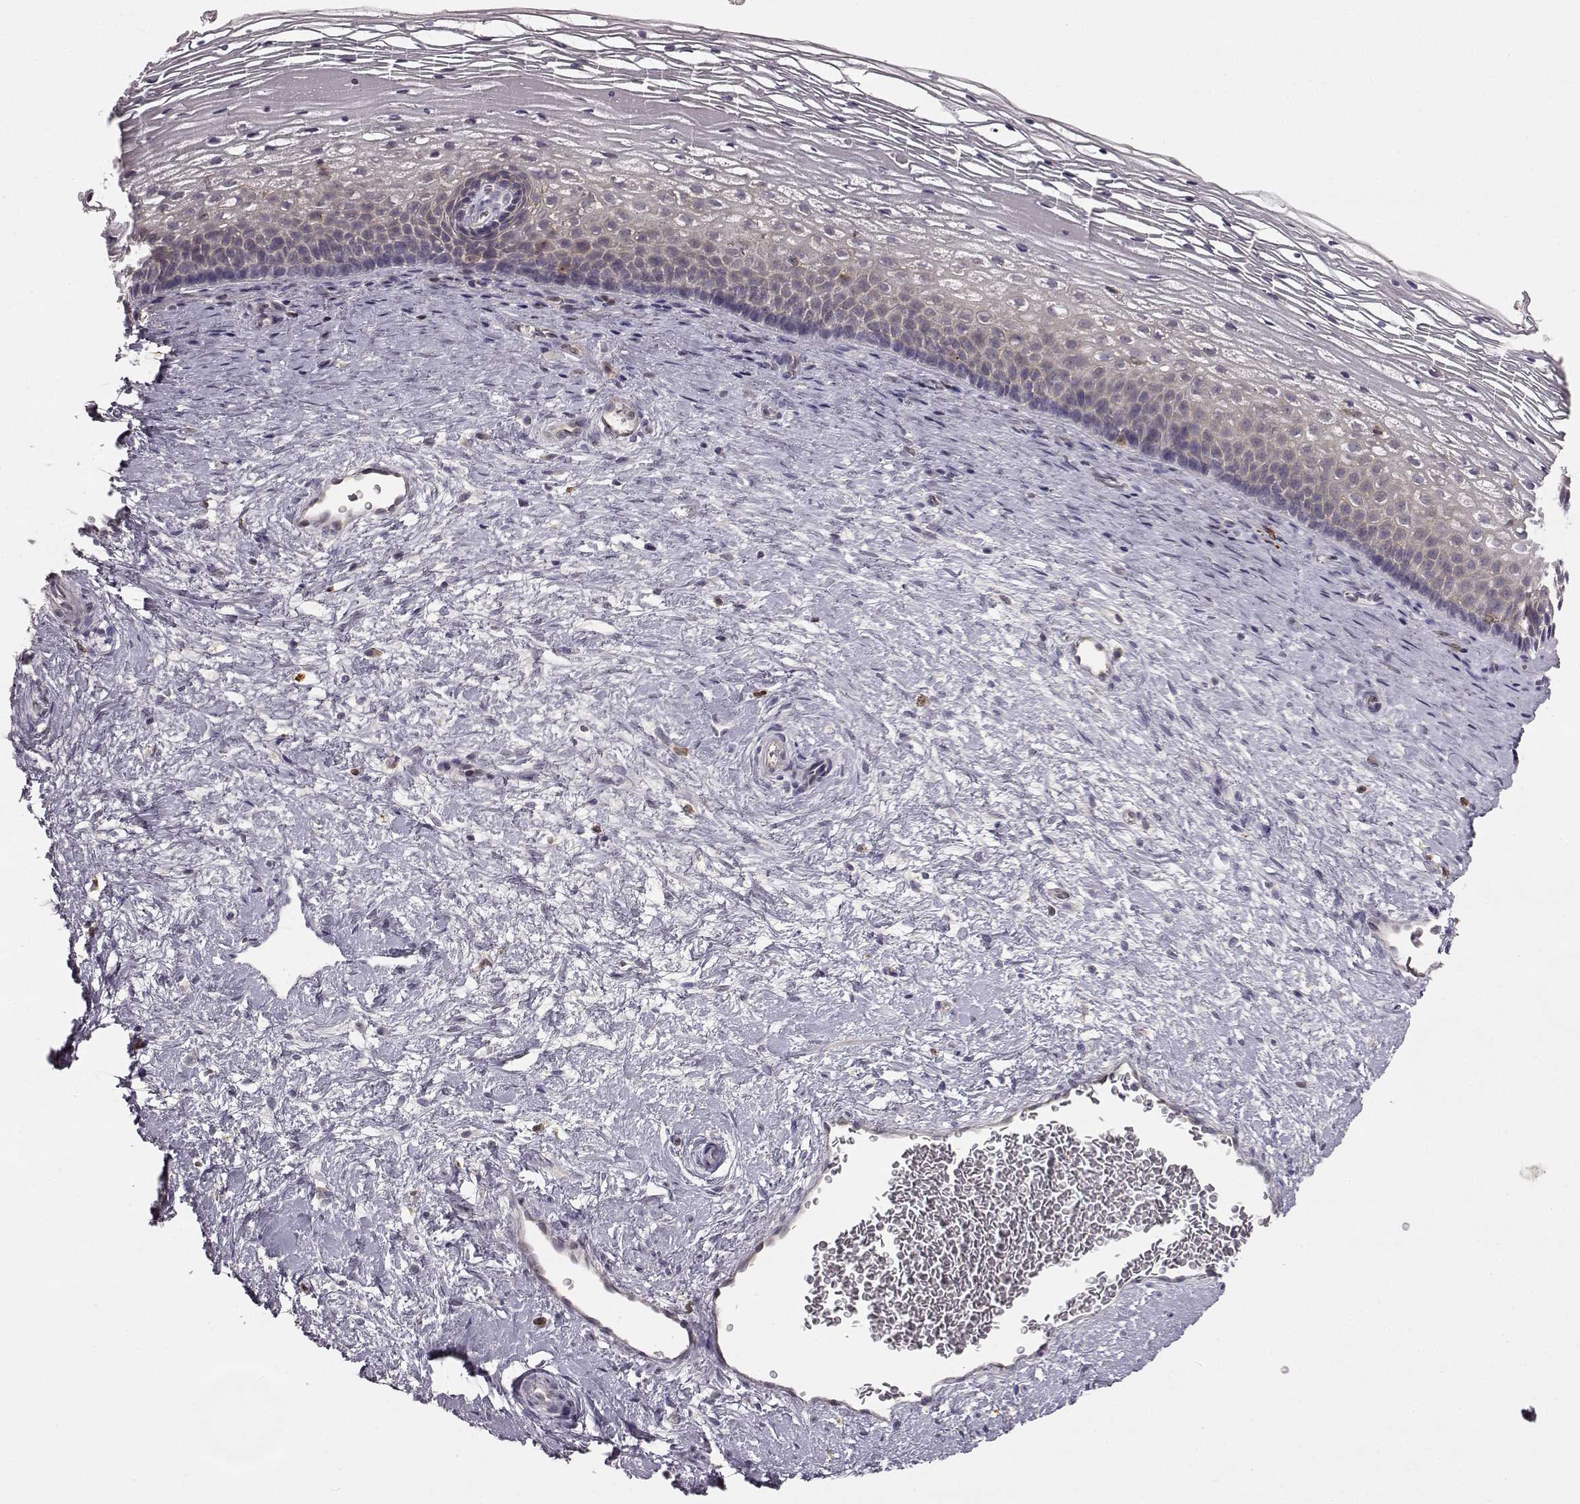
{"staining": {"intensity": "weak", "quantity": ">75%", "location": "cytoplasmic/membranous"}, "tissue": "cervix", "cell_type": "Glandular cells", "image_type": "normal", "snomed": [{"axis": "morphology", "description": "Normal tissue, NOS"}, {"axis": "topography", "description": "Cervix"}], "caption": "A brown stain highlights weak cytoplasmic/membranous expression of a protein in glandular cells of benign human cervix.", "gene": "SPAG17", "patient": {"sex": "female", "age": 34}}